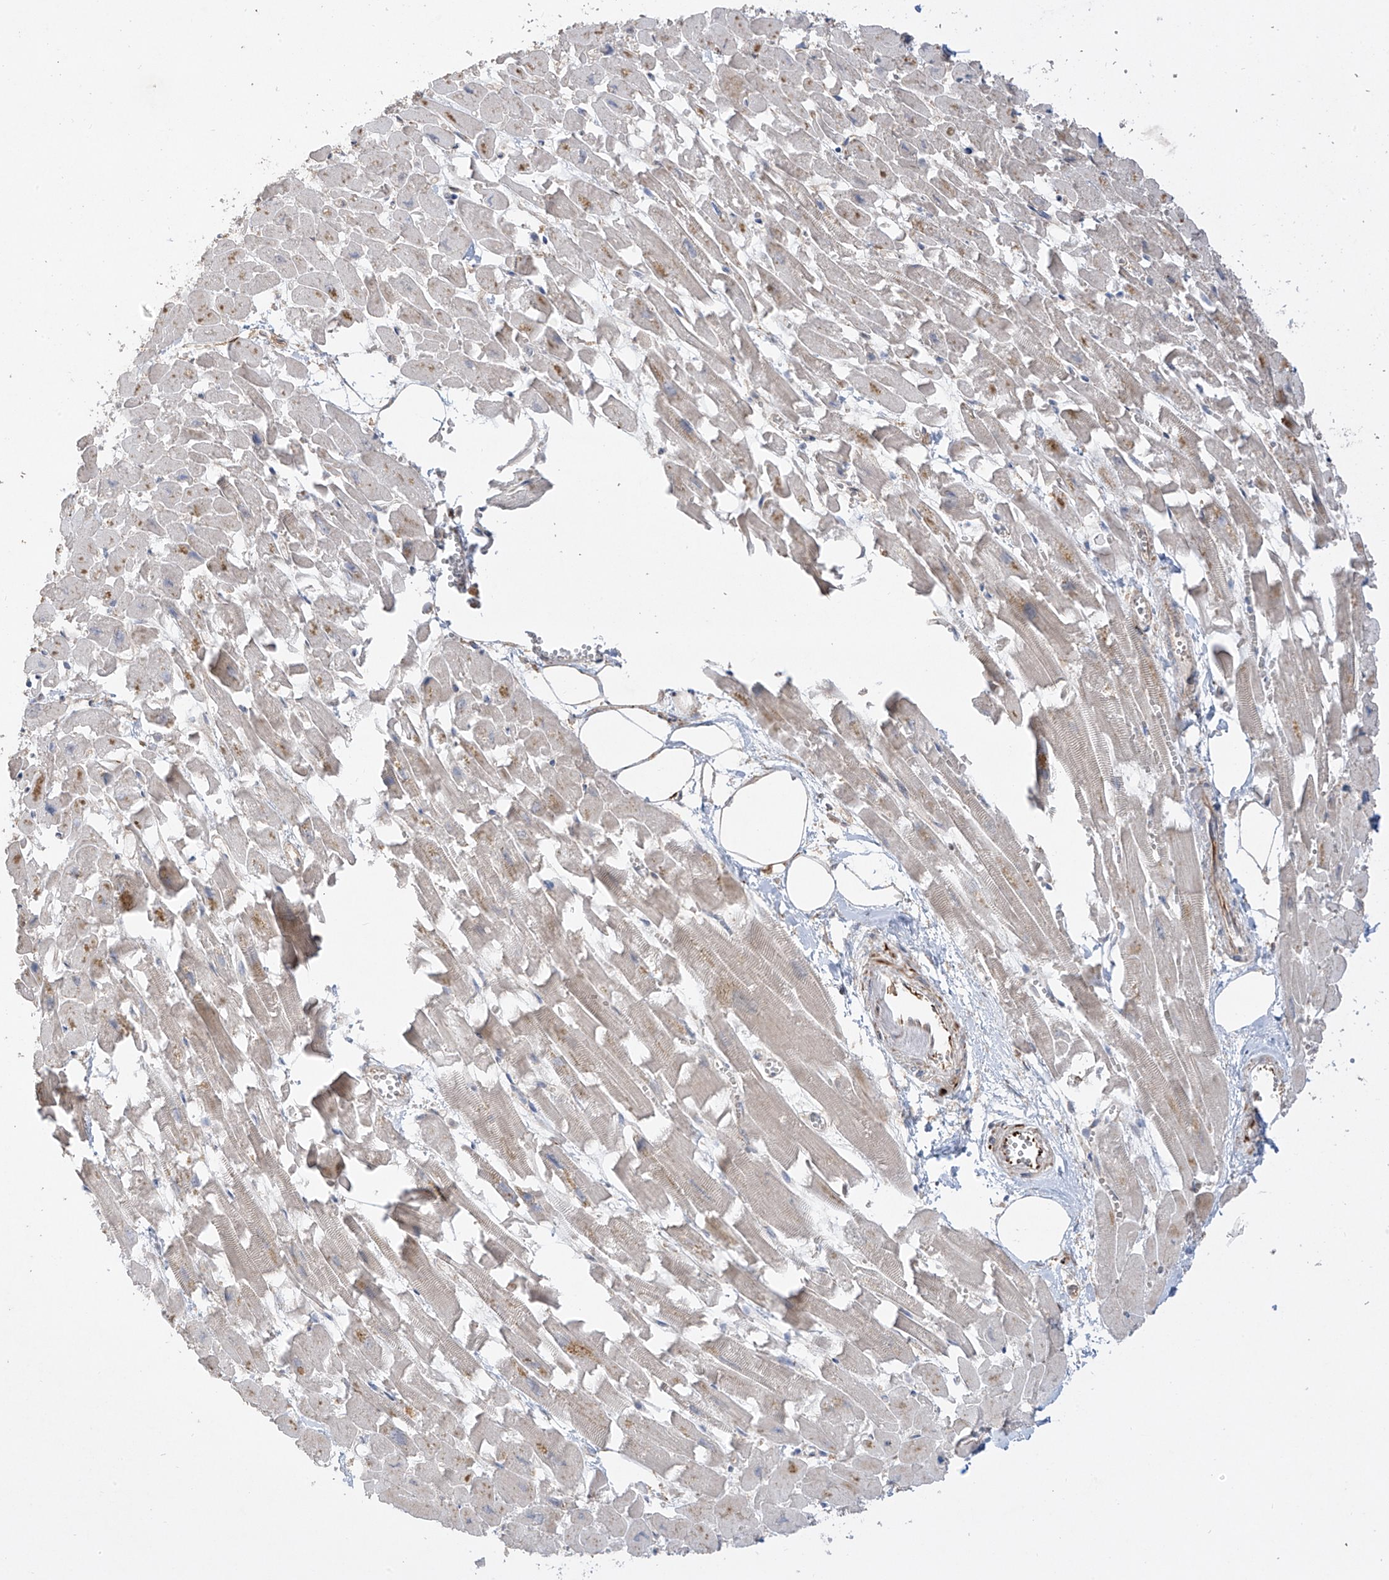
{"staining": {"intensity": "weak", "quantity": "<25%", "location": "cytoplasmic/membranous"}, "tissue": "heart muscle", "cell_type": "Cardiomyocytes", "image_type": "normal", "snomed": [{"axis": "morphology", "description": "Normal tissue, NOS"}, {"axis": "topography", "description": "Heart"}], "caption": "A micrograph of human heart muscle is negative for staining in cardiomyocytes. (Brightfield microscopy of DAB (3,3'-diaminobenzidine) IHC at high magnification).", "gene": "DCDC2", "patient": {"sex": "female", "age": 64}}